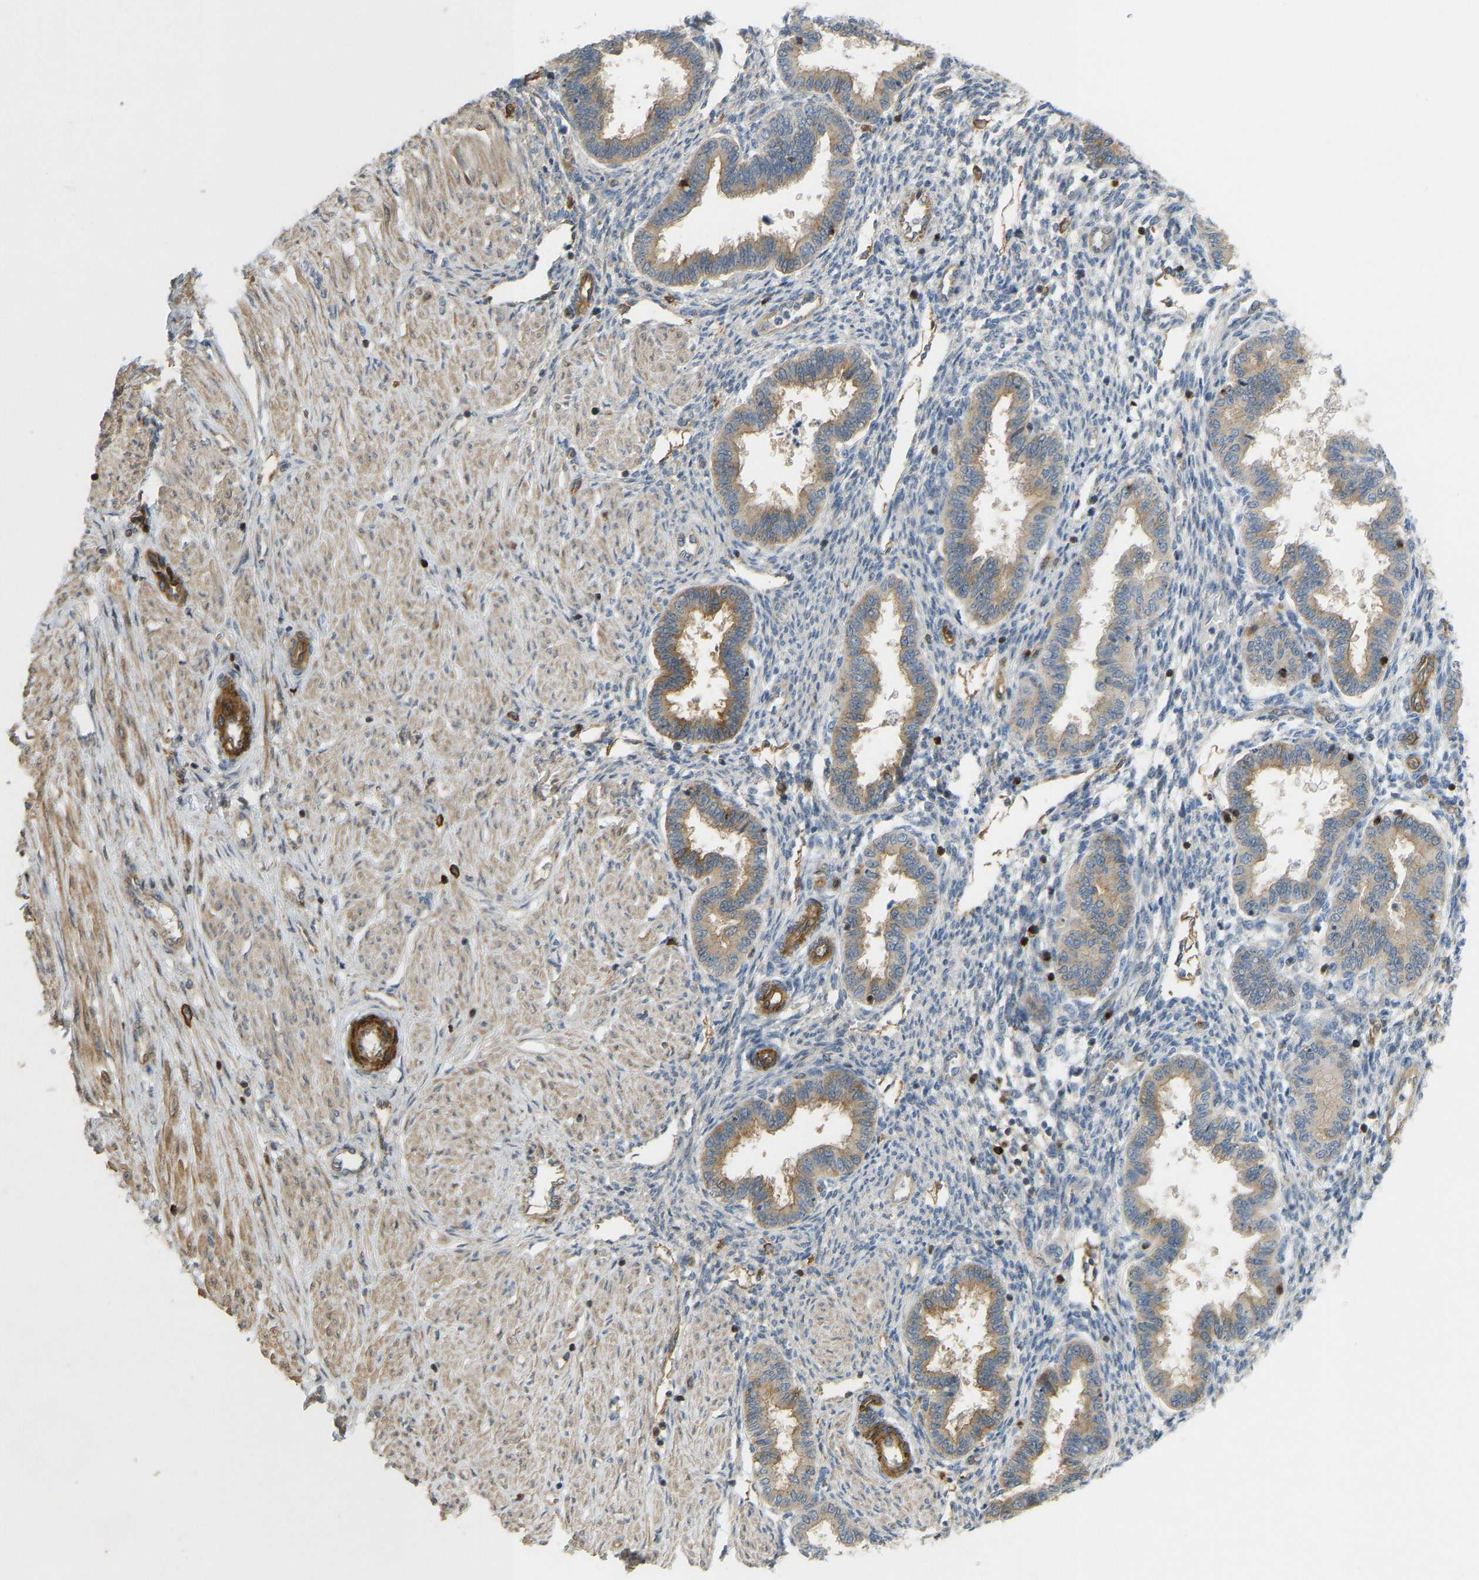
{"staining": {"intensity": "negative", "quantity": "none", "location": "none"}, "tissue": "endometrium", "cell_type": "Cells in endometrial stroma", "image_type": "normal", "snomed": [{"axis": "morphology", "description": "Normal tissue, NOS"}, {"axis": "topography", "description": "Endometrium"}], "caption": "The image exhibits no significant staining in cells in endometrial stroma of endometrium.", "gene": "KIAA1671", "patient": {"sex": "female", "age": 33}}